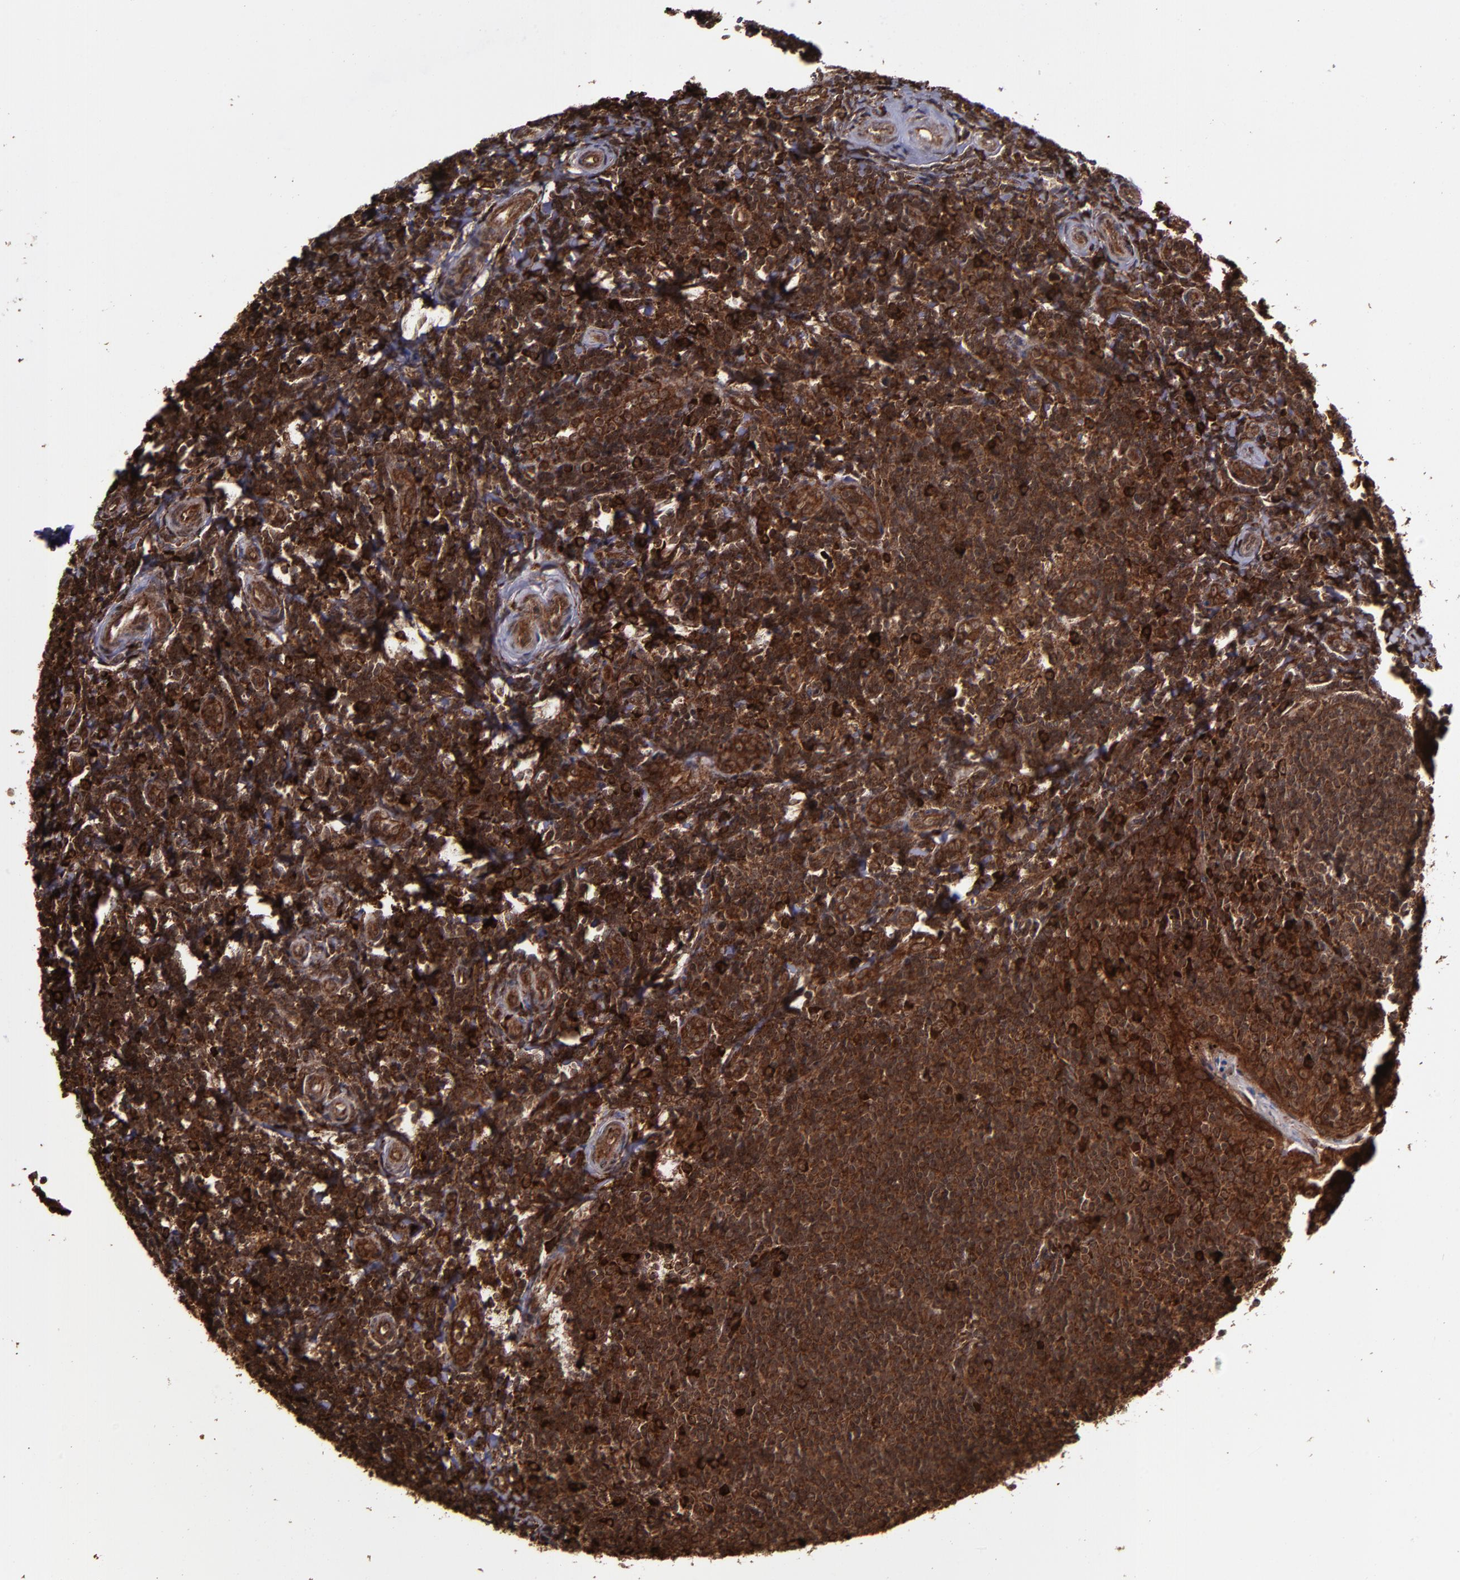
{"staining": {"intensity": "strong", "quantity": ">75%", "location": "cytoplasmic/membranous,nuclear"}, "tissue": "tonsil", "cell_type": "Germinal center cells", "image_type": "normal", "snomed": [{"axis": "morphology", "description": "Normal tissue, NOS"}, {"axis": "topography", "description": "Tonsil"}], "caption": "The photomicrograph shows immunohistochemical staining of unremarkable tonsil. There is strong cytoplasmic/membranous,nuclear staining is seen in about >75% of germinal center cells. The protein is stained brown, and the nuclei are stained in blue (DAB (3,3'-diaminobenzidine) IHC with brightfield microscopy, high magnification).", "gene": "EIF4ENIF1", "patient": {"sex": "male", "age": 20}}